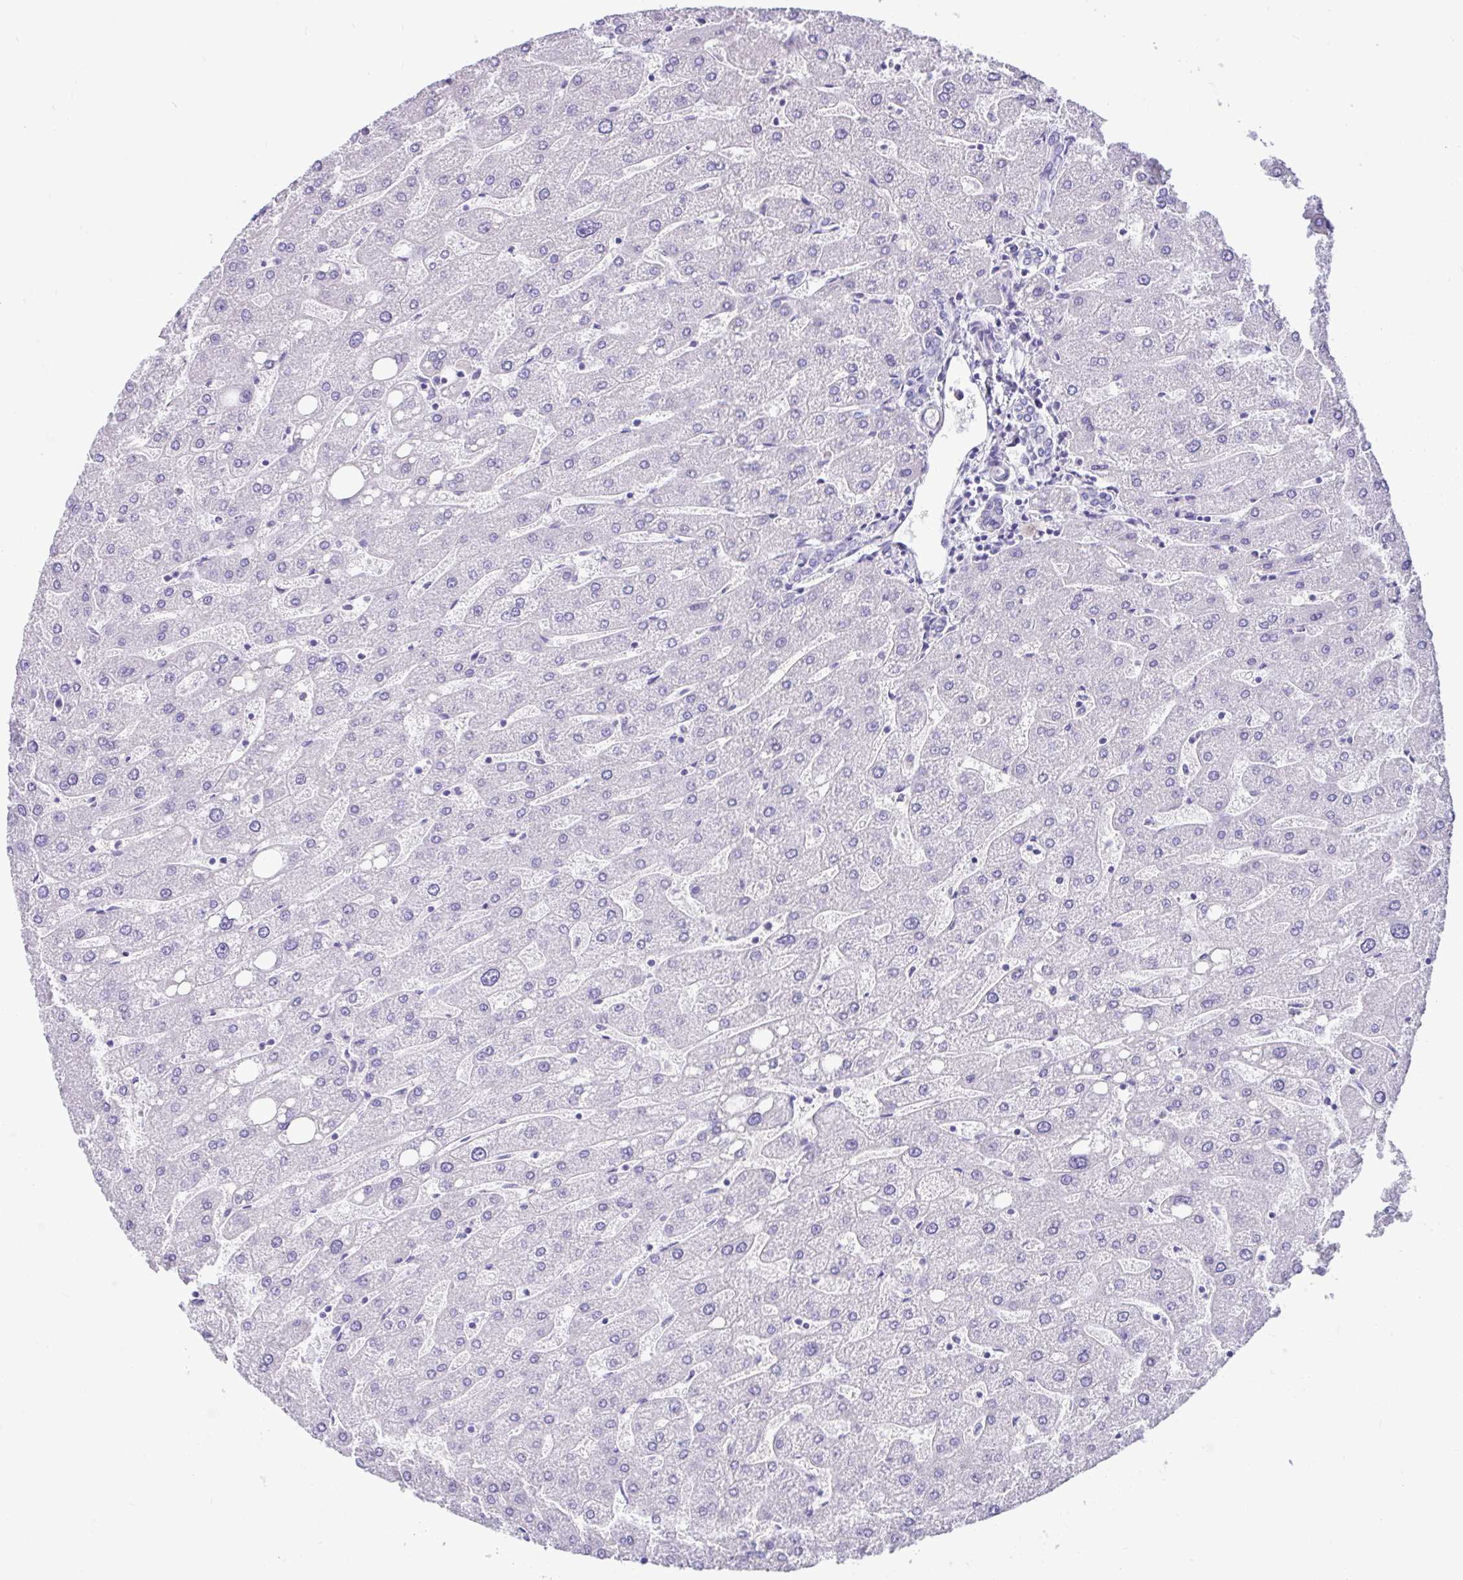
{"staining": {"intensity": "negative", "quantity": "none", "location": "none"}, "tissue": "liver", "cell_type": "Cholangiocytes", "image_type": "normal", "snomed": [{"axis": "morphology", "description": "Normal tissue, NOS"}, {"axis": "topography", "description": "Liver"}], "caption": "Immunohistochemical staining of normal liver demonstrates no significant expression in cholangiocytes. Brightfield microscopy of IHC stained with DAB (brown) and hematoxylin (blue), captured at high magnification.", "gene": "NHLH2", "patient": {"sex": "male", "age": 67}}